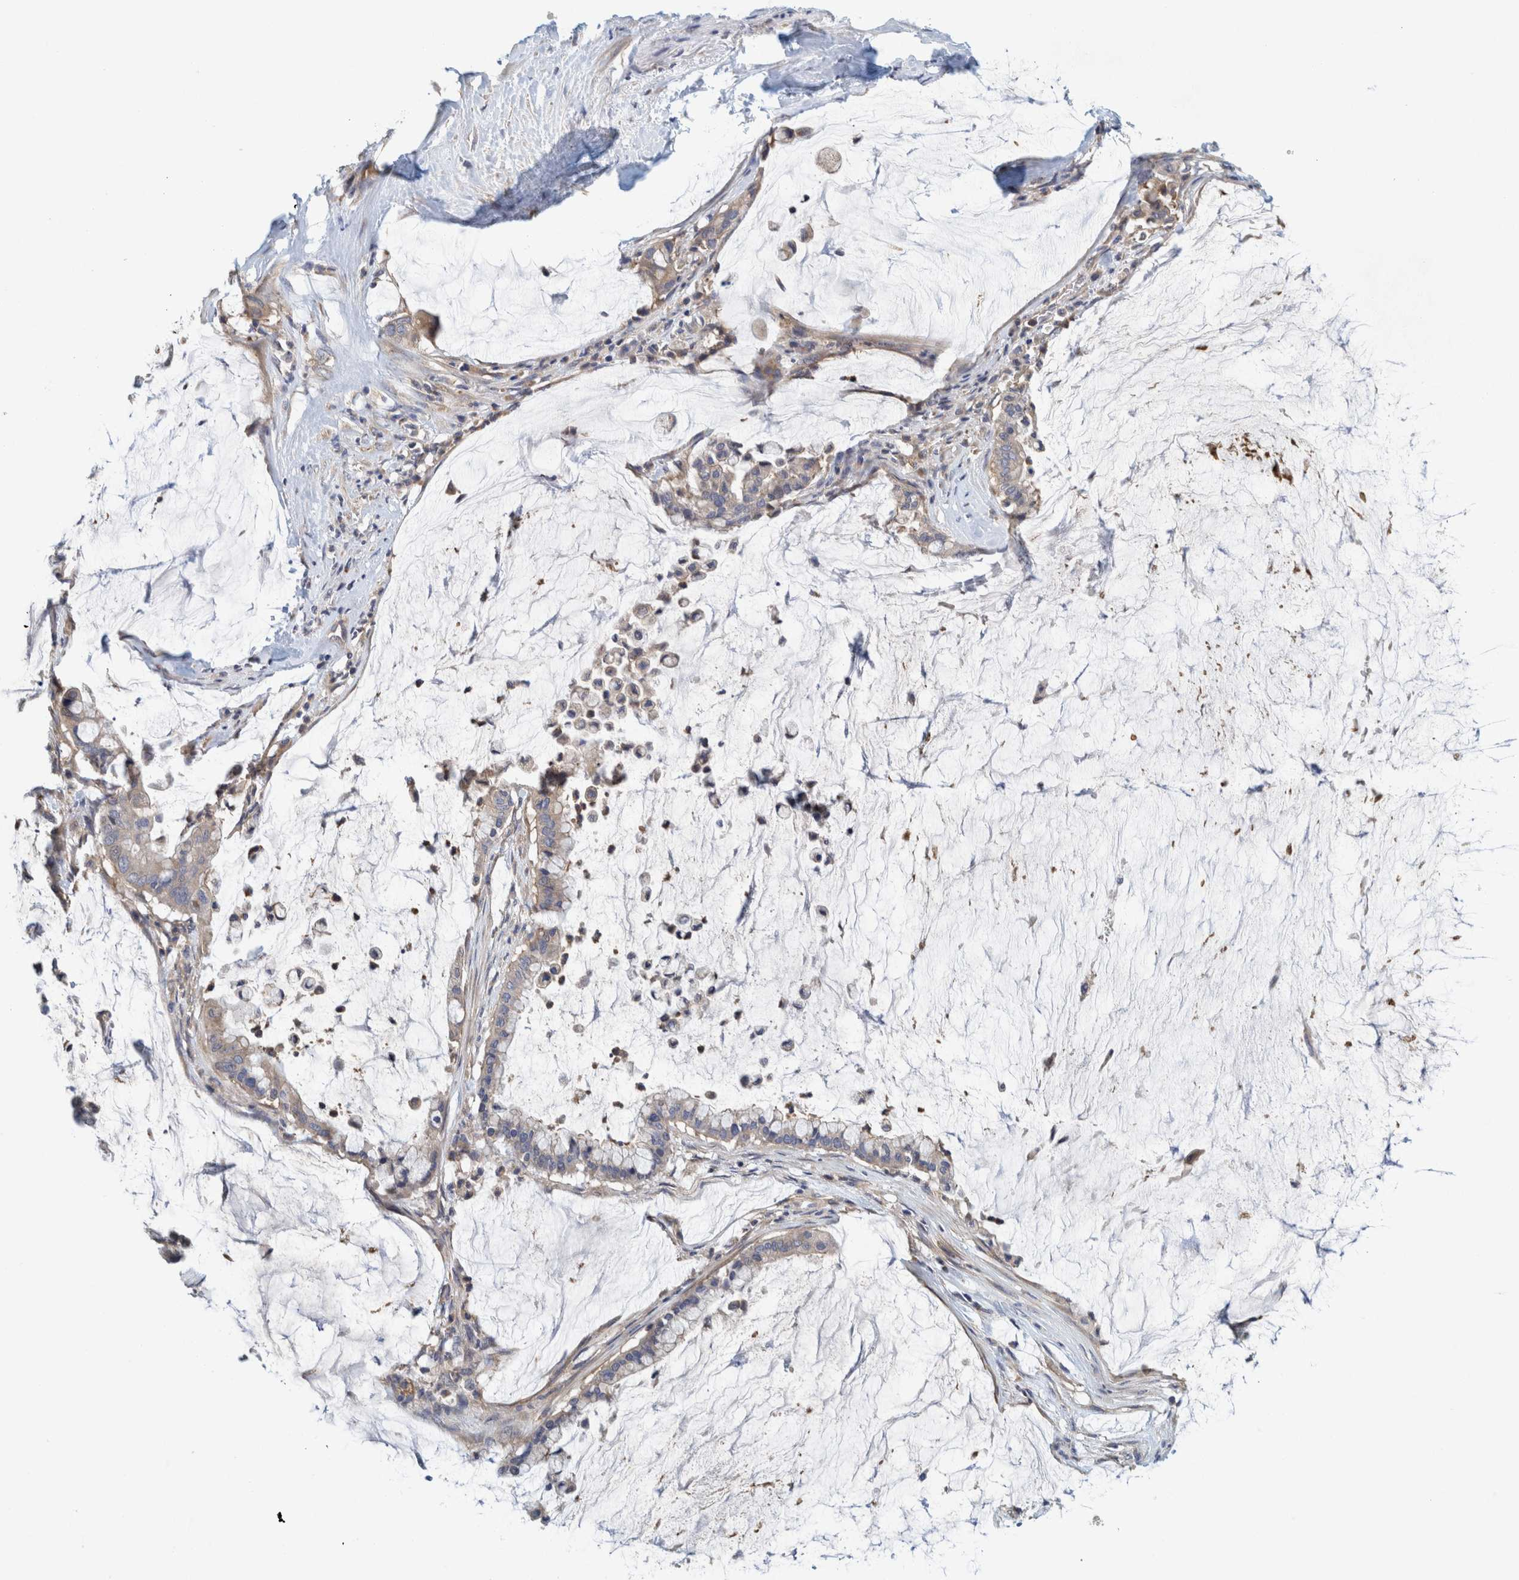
{"staining": {"intensity": "weak", "quantity": "<25%", "location": "cytoplasmic/membranous"}, "tissue": "pancreatic cancer", "cell_type": "Tumor cells", "image_type": "cancer", "snomed": [{"axis": "morphology", "description": "Adenocarcinoma, NOS"}, {"axis": "topography", "description": "Pancreas"}], "caption": "DAB (3,3'-diaminobenzidine) immunohistochemical staining of pancreatic adenocarcinoma shows no significant staining in tumor cells.", "gene": "ZNF324B", "patient": {"sex": "male", "age": 41}}